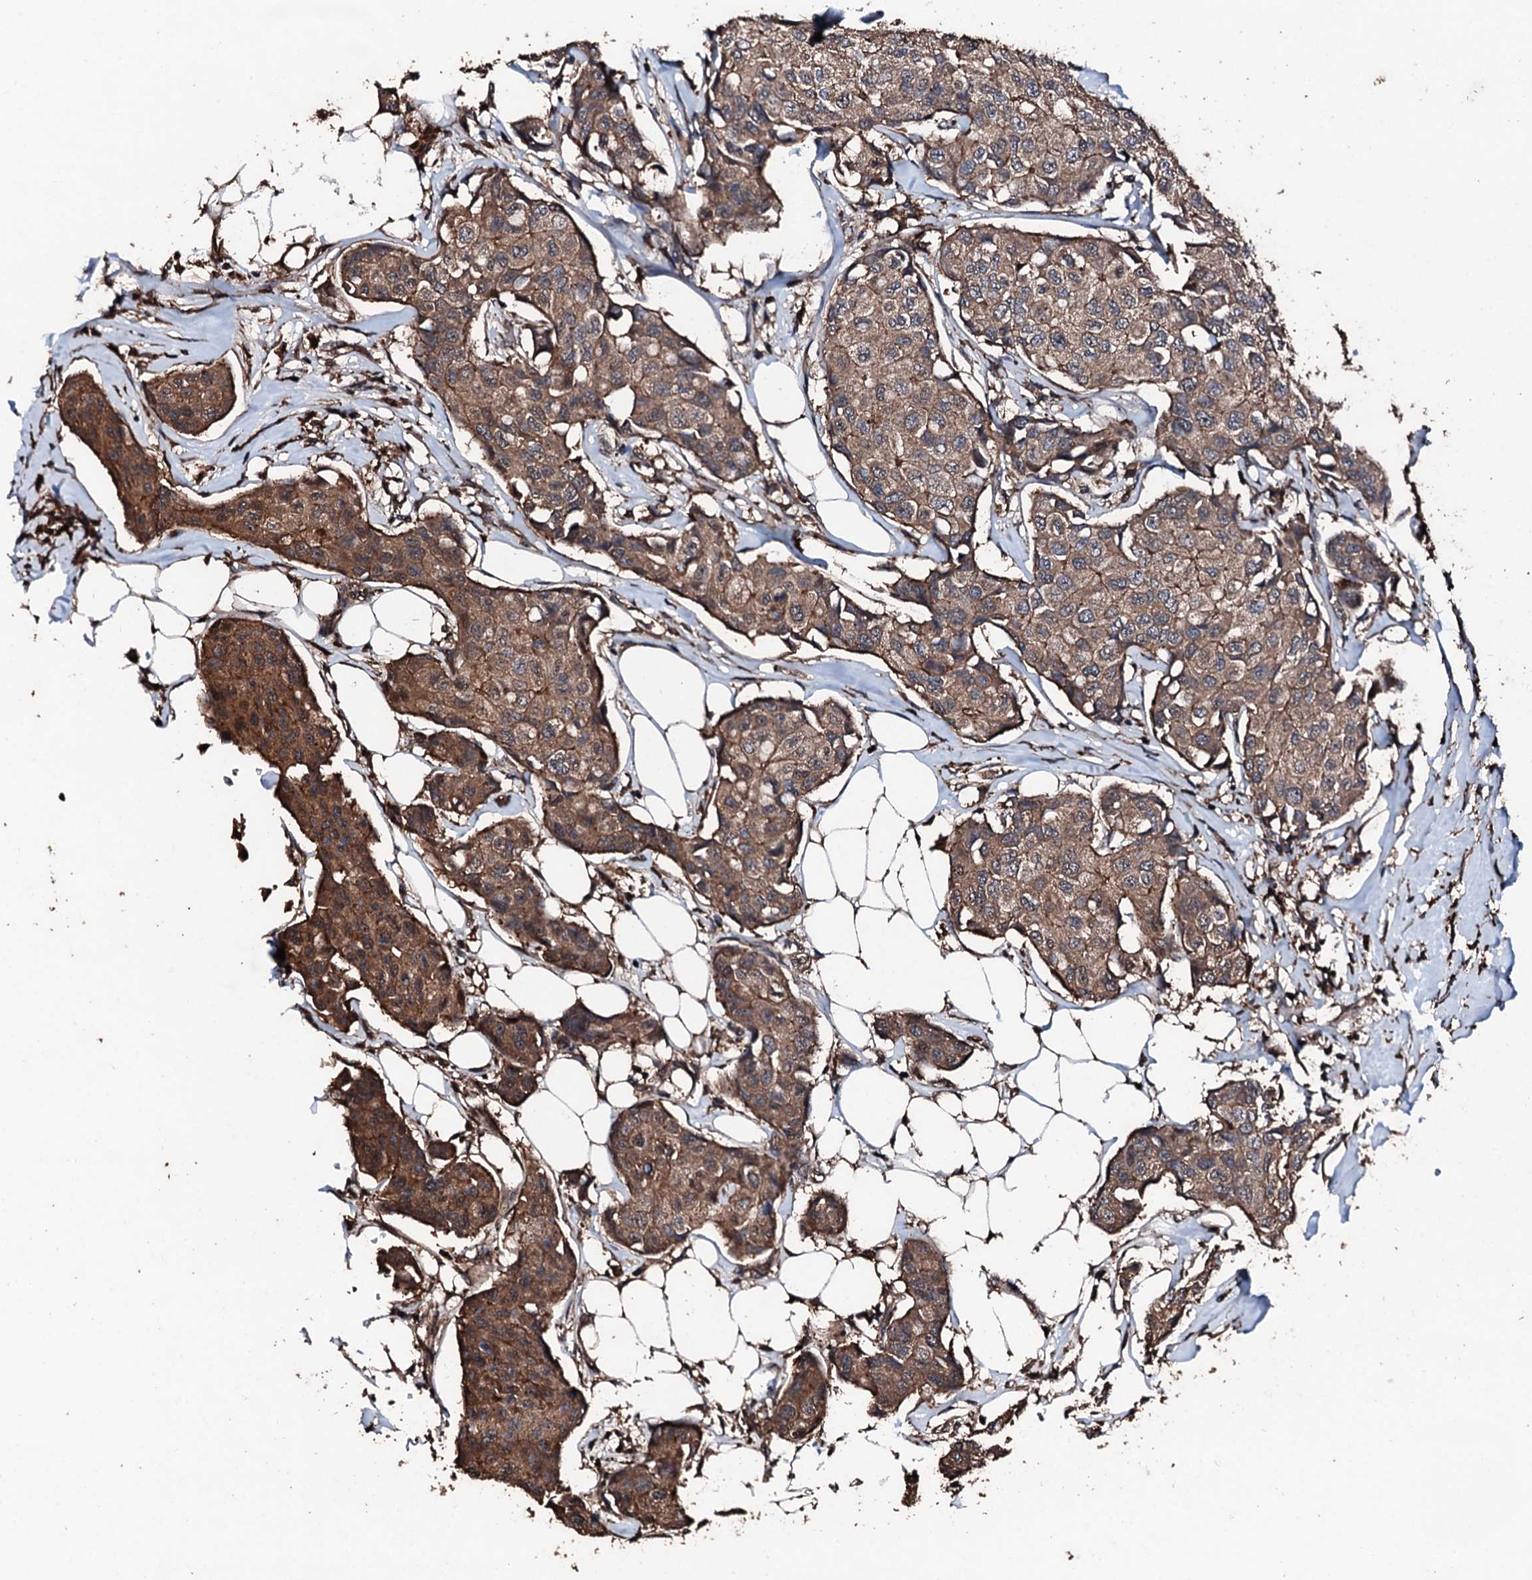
{"staining": {"intensity": "moderate", "quantity": ">75%", "location": "cytoplasmic/membranous"}, "tissue": "breast cancer", "cell_type": "Tumor cells", "image_type": "cancer", "snomed": [{"axis": "morphology", "description": "Duct carcinoma"}, {"axis": "topography", "description": "Breast"}], "caption": "This micrograph shows breast cancer stained with immunohistochemistry to label a protein in brown. The cytoplasmic/membranous of tumor cells show moderate positivity for the protein. Nuclei are counter-stained blue.", "gene": "KIF18A", "patient": {"sex": "female", "age": 80}}